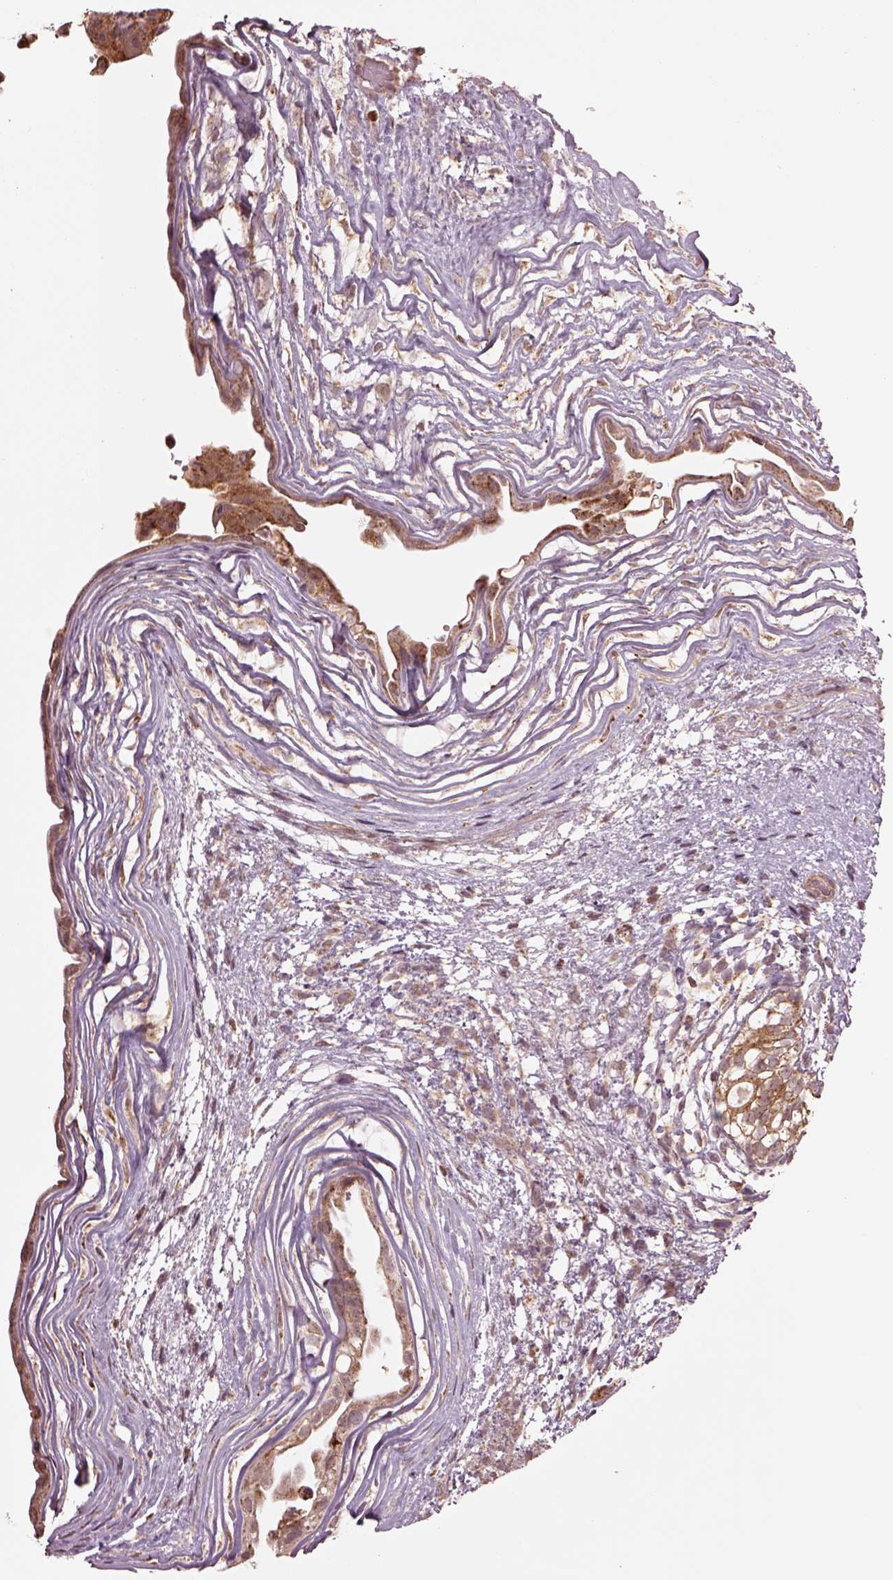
{"staining": {"intensity": "moderate", "quantity": ">75%", "location": "cytoplasmic/membranous"}, "tissue": "testis cancer", "cell_type": "Tumor cells", "image_type": "cancer", "snomed": [{"axis": "morphology", "description": "Normal tissue, NOS"}, {"axis": "morphology", "description": "Carcinoma, Embryonal, NOS"}, {"axis": "topography", "description": "Testis"}, {"axis": "topography", "description": "Epididymis"}], "caption": "An image showing moderate cytoplasmic/membranous staining in approximately >75% of tumor cells in testis cancer (embryonal carcinoma), as visualized by brown immunohistochemical staining.", "gene": "SEL1L3", "patient": {"sex": "male", "age": 24}}